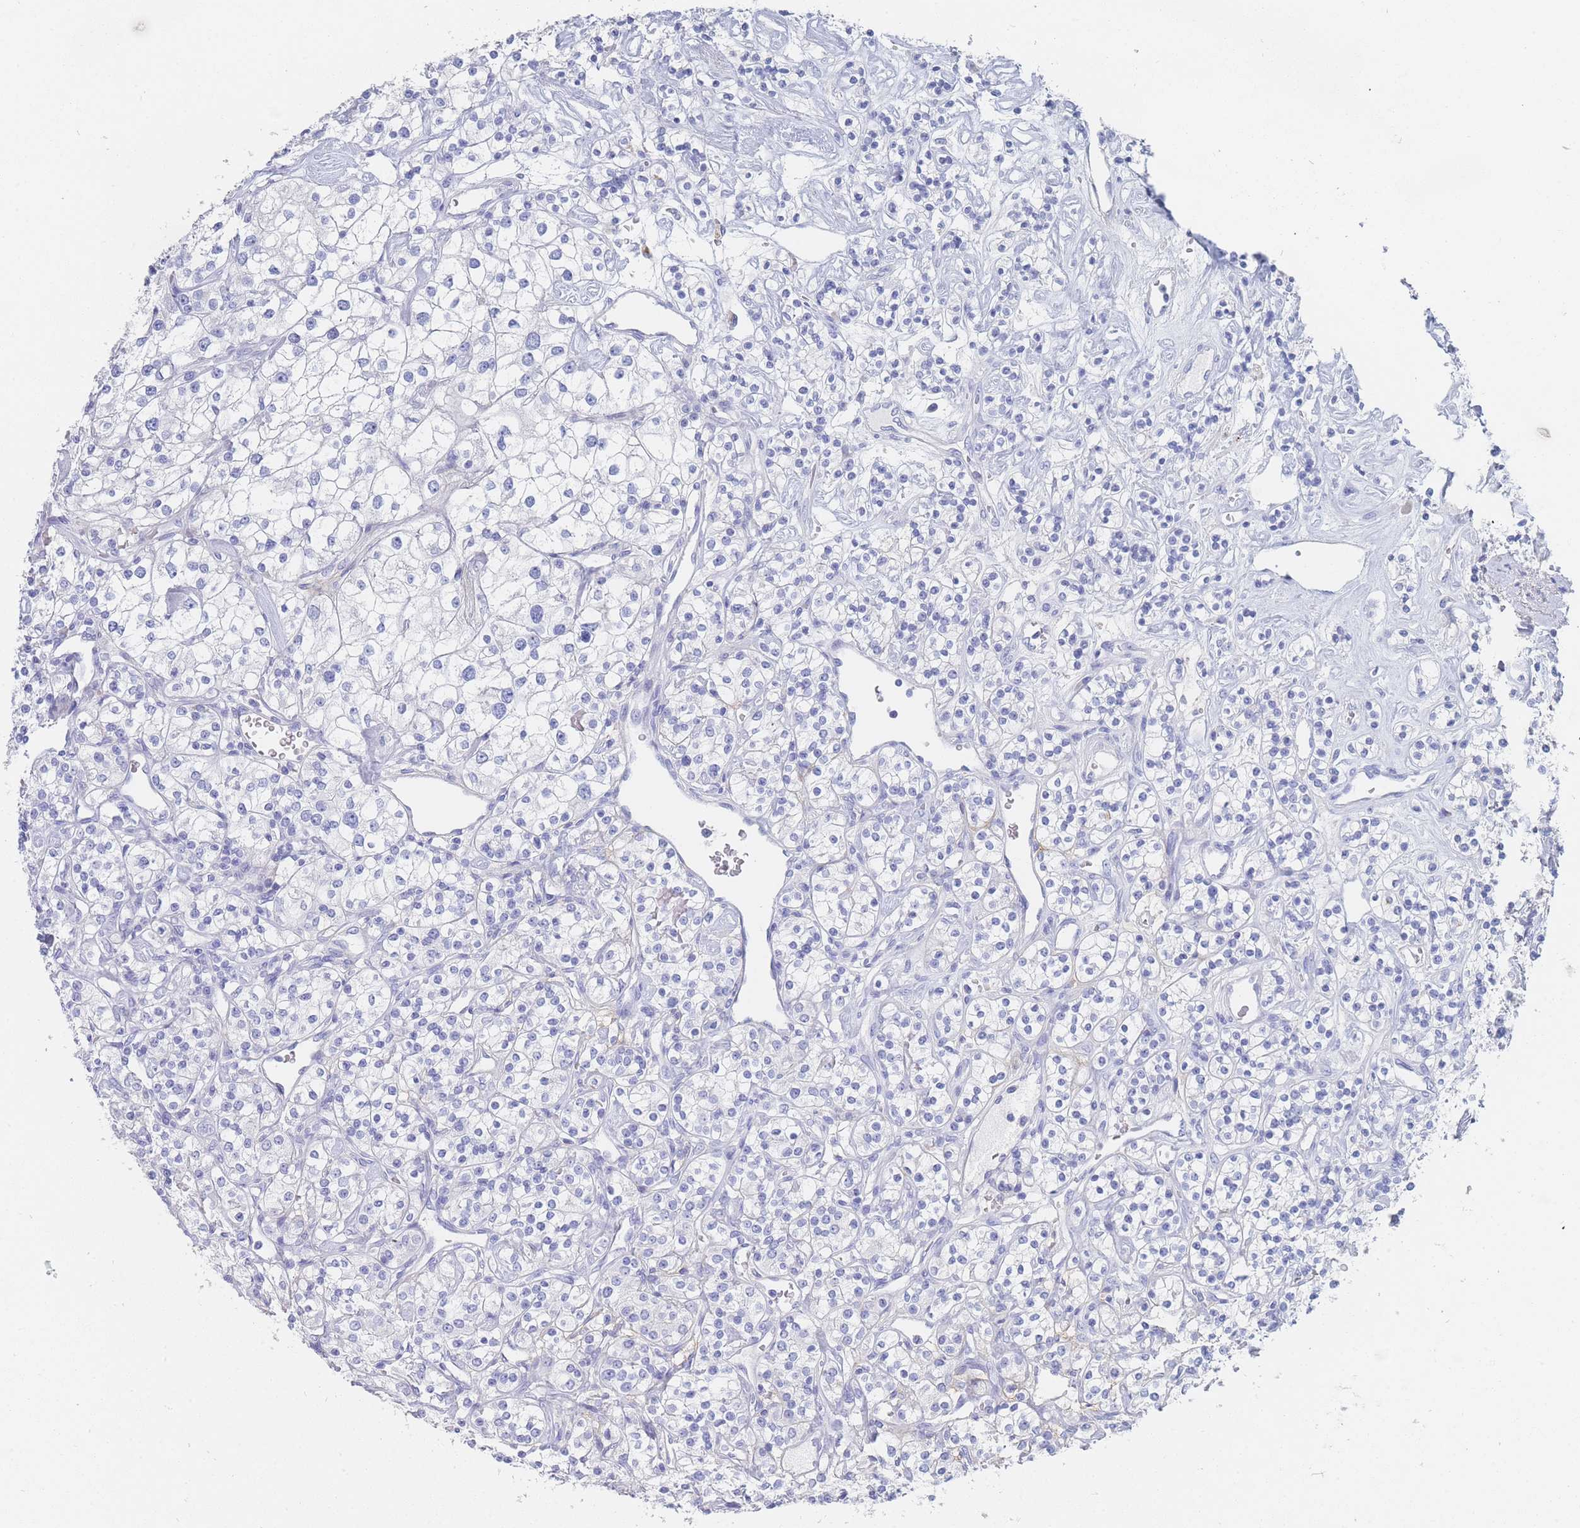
{"staining": {"intensity": "negative", "quantity": "none", "location": "none"}, "tissue": "renal cancer", "cell_type": "Tumor cells", "image_type": "cancer", "snomed": [{"axis": "morphology", "description": "Adenocarcinoma, NOS"}, {"axis": "topography", "description": "Kidney"}], "caption": "Tumor cells are negative for brown protein staining in renal cancer (adenocarcinoma).", "gene": "SLC25A35", "patient": {"sex": "male", "age": 77}}